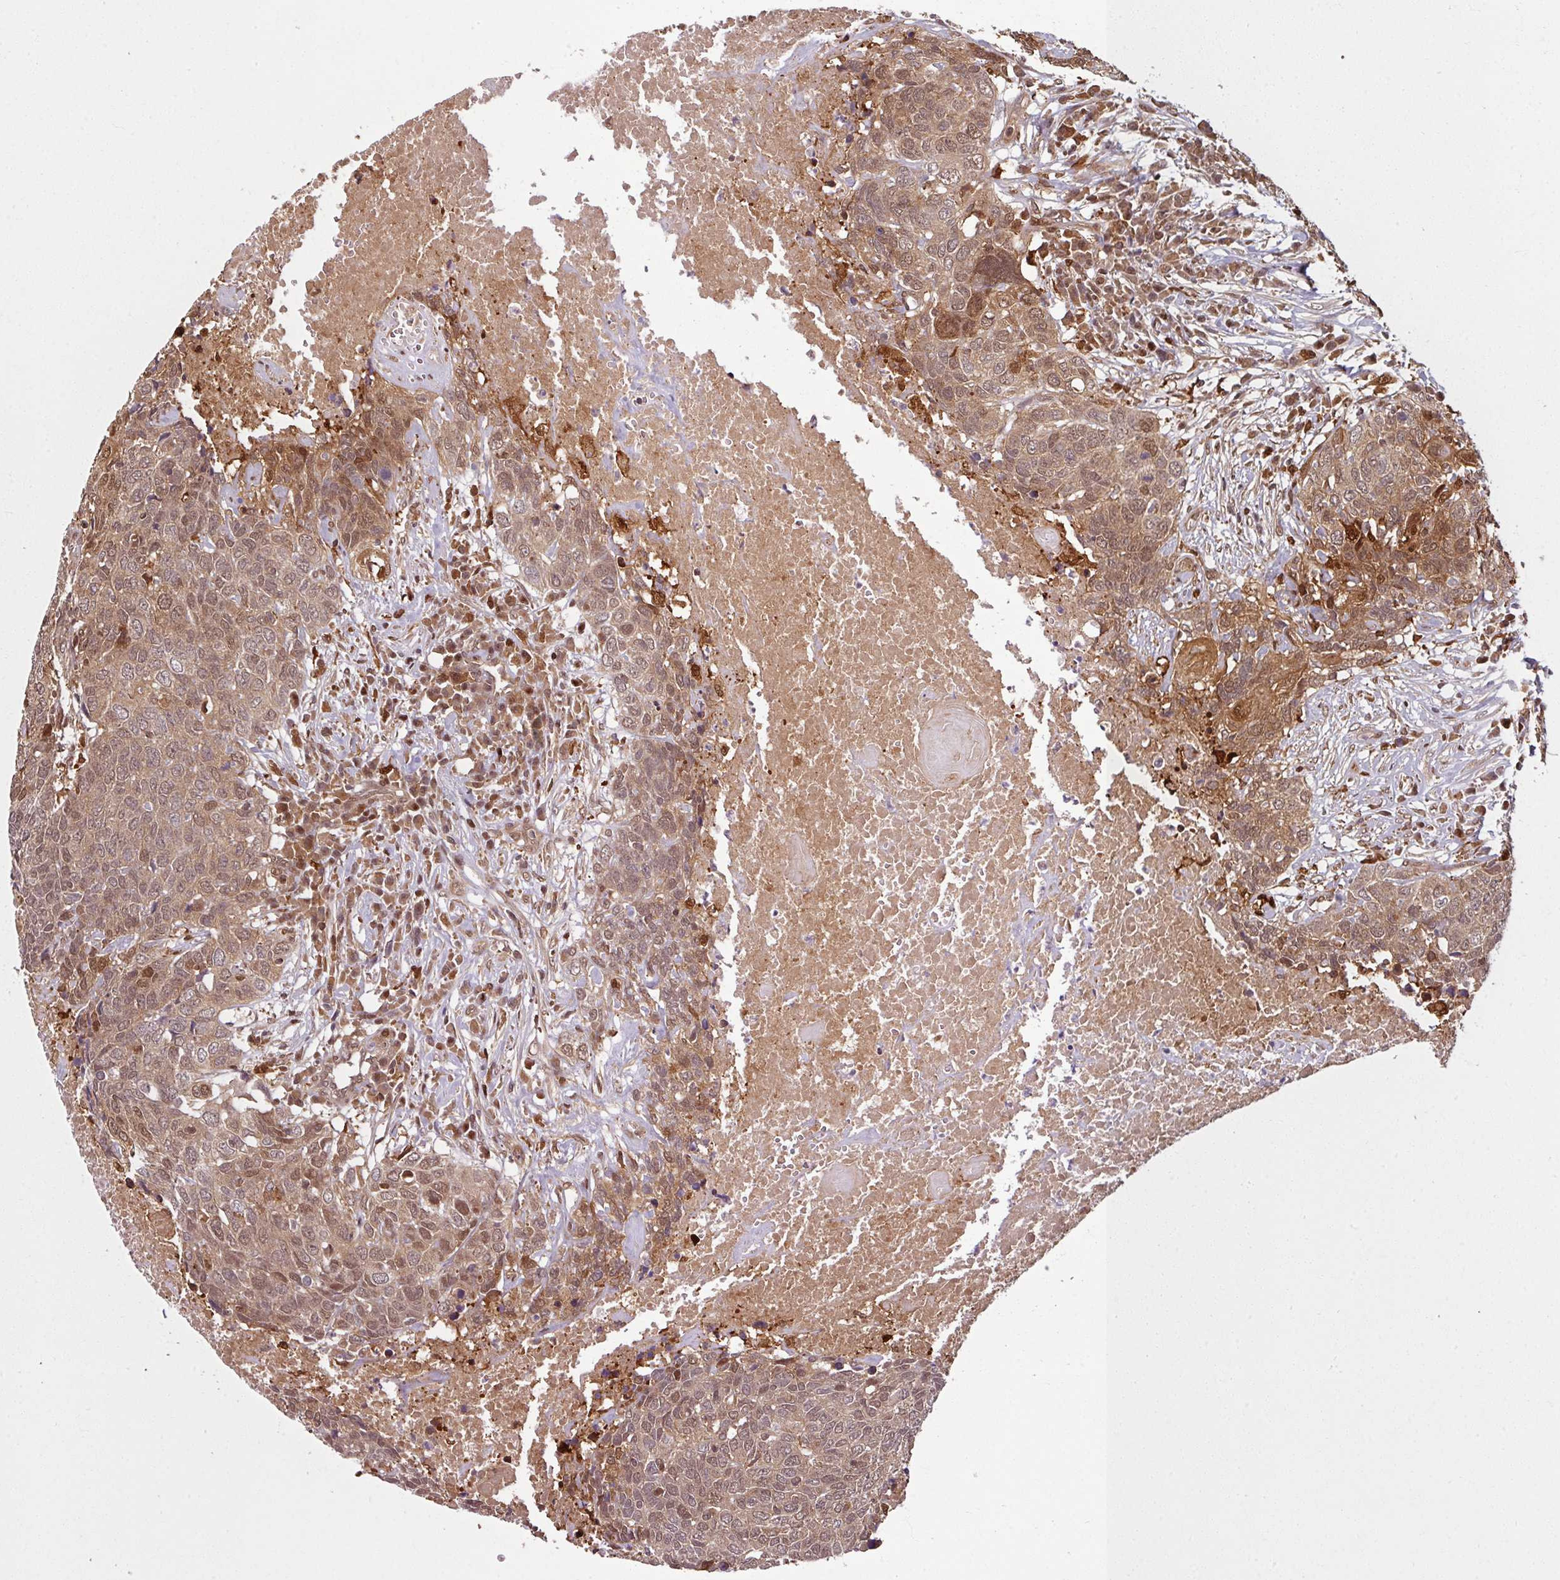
{"staining": {"intensity": "moderate", "quantity": ">75%", "location": "cytoplasmic/membranous,nuclear"}, "tissue": "head and neck cancer", "cell_type": "Tumor cells", "image_type": "cancer", "snomed": [{"axis": "morphology", "description": "Squamous cell carcinoma, NOS"}, {"axis": "topography", "description": "Head-Neck"}], "caption": "IHC histopathology image of human head and neck cancer stained for a protein (brown), which exhibits medium levels of moderate cytoplasmic/membranous and nuclear positivity in about >75% of tumor cells.", "gene": "KCTD11", "patient": {"sex": "male", "age": 66}}